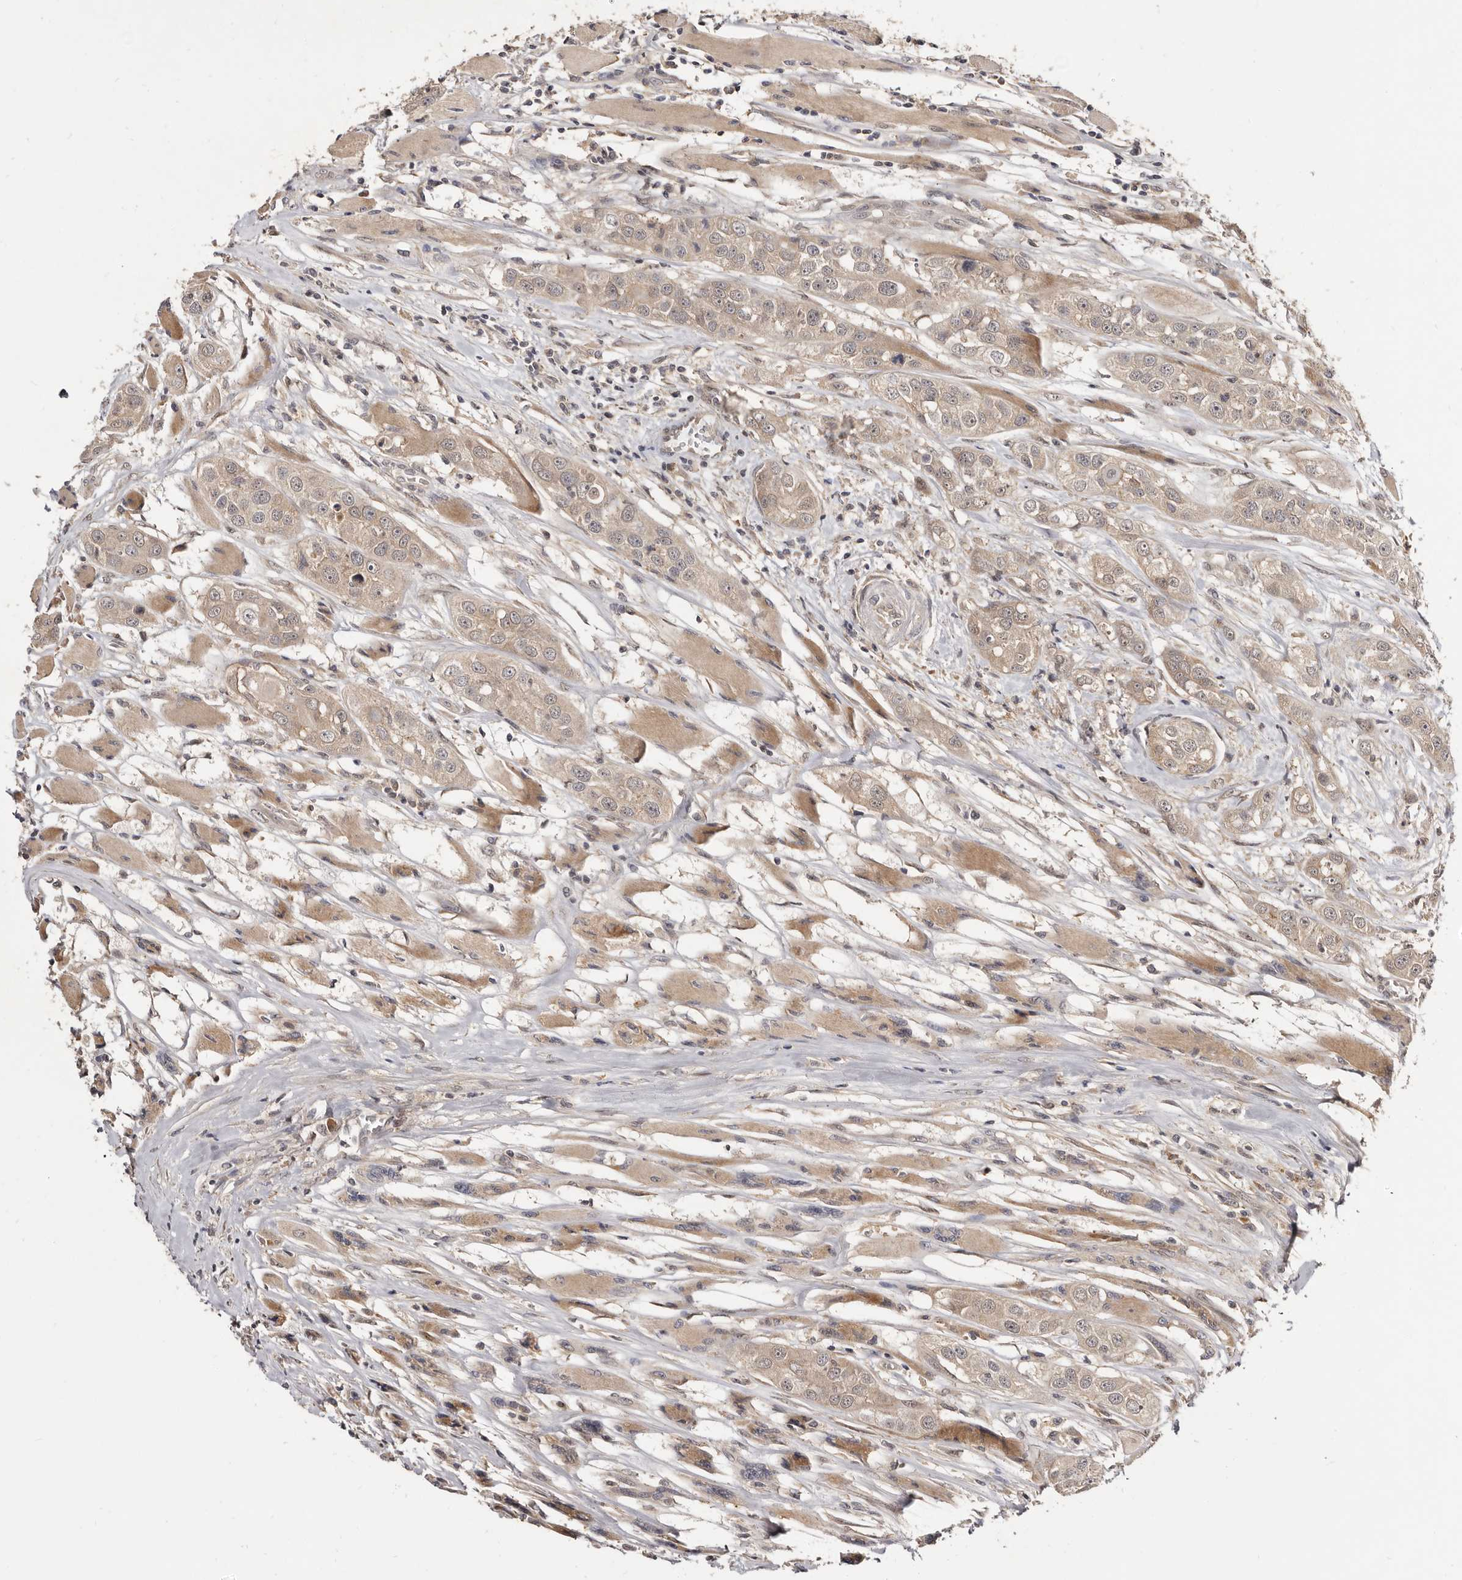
{"staining": {"intensity": "weak", "quantity": ">75%", "location": "cytoplasmic/membranous"}, "tissue": "head and neck cancer", "cell_type": "Tumor cells", "image_type": "cancer", "snomed": [{"axis": "morphology", "description": "Normal tissue, NOS"}, {"axis": "morphology", "description": "Squamous cell carcinoma, NOS"}, {"axis": "topography", "description": "Skeletal muscle"}, {"axis": "topography", "description": "Head-Neck"}], "caption": "Protein analysis of head and neck cancer tissue exhibits weak cytoplasmic/membranous positivity in approximately >75% of tumor cells.", "gene": "INAVA", "patient": {"sex": "male", "age": 51}}